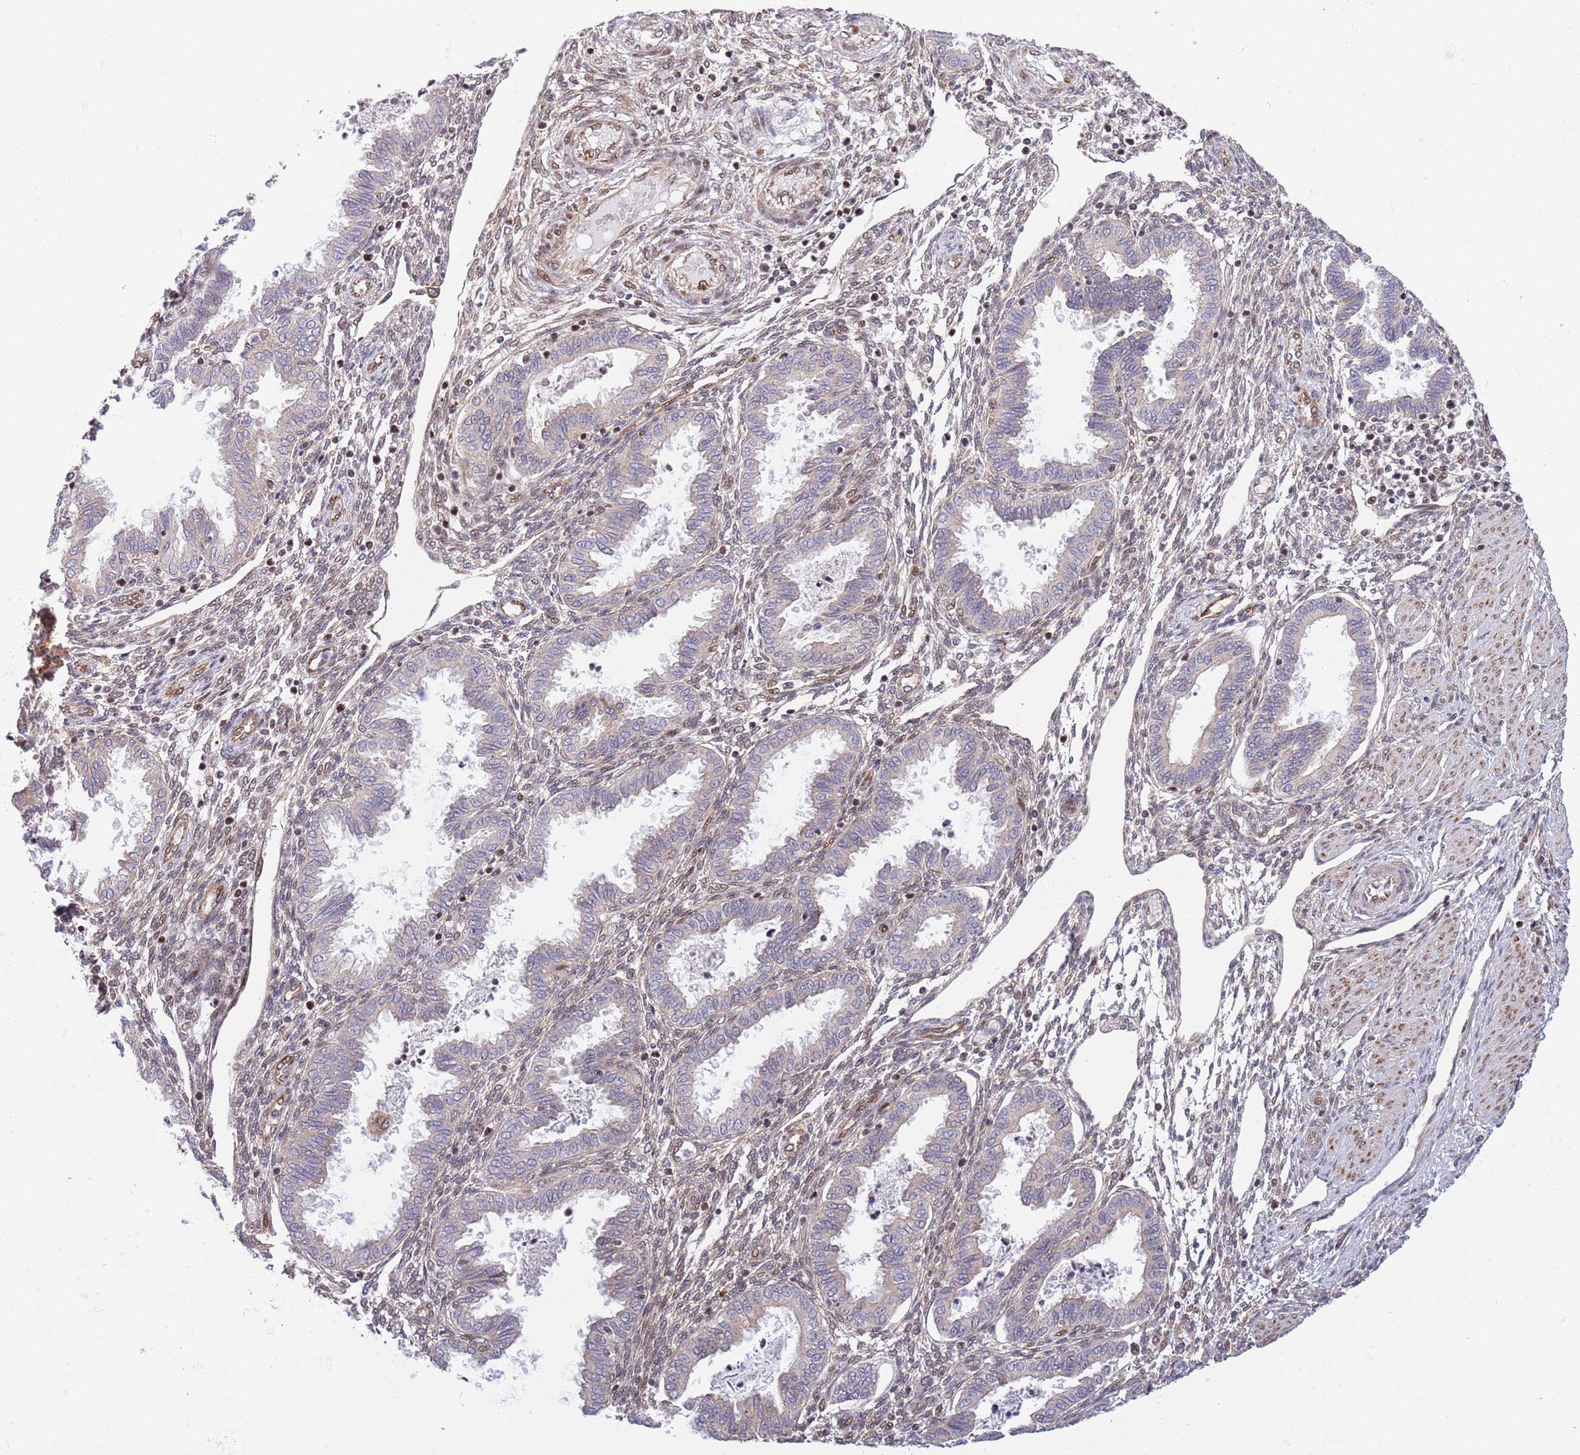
{"staining": {"intensity": "weak", "quantity": "<25%", "location": "cytoplasmic/membranous"}, "tissue": "endometrium", "cell_type": "Cells in endometrial stroma", "image_type": "normal", "snomed": [{"axis": "morphology", "description": "Normal tissue, NOS"}, {"axis": "topography", "description": "Endometrium"}], "caption": "Immunohistochemical staining of benign endometrium displays no significant expression in cells in endometrial stroma. (DAB IHC, high magnification).", "gene": "TBX10", "patient": {"sex": "female", "age": 33}}